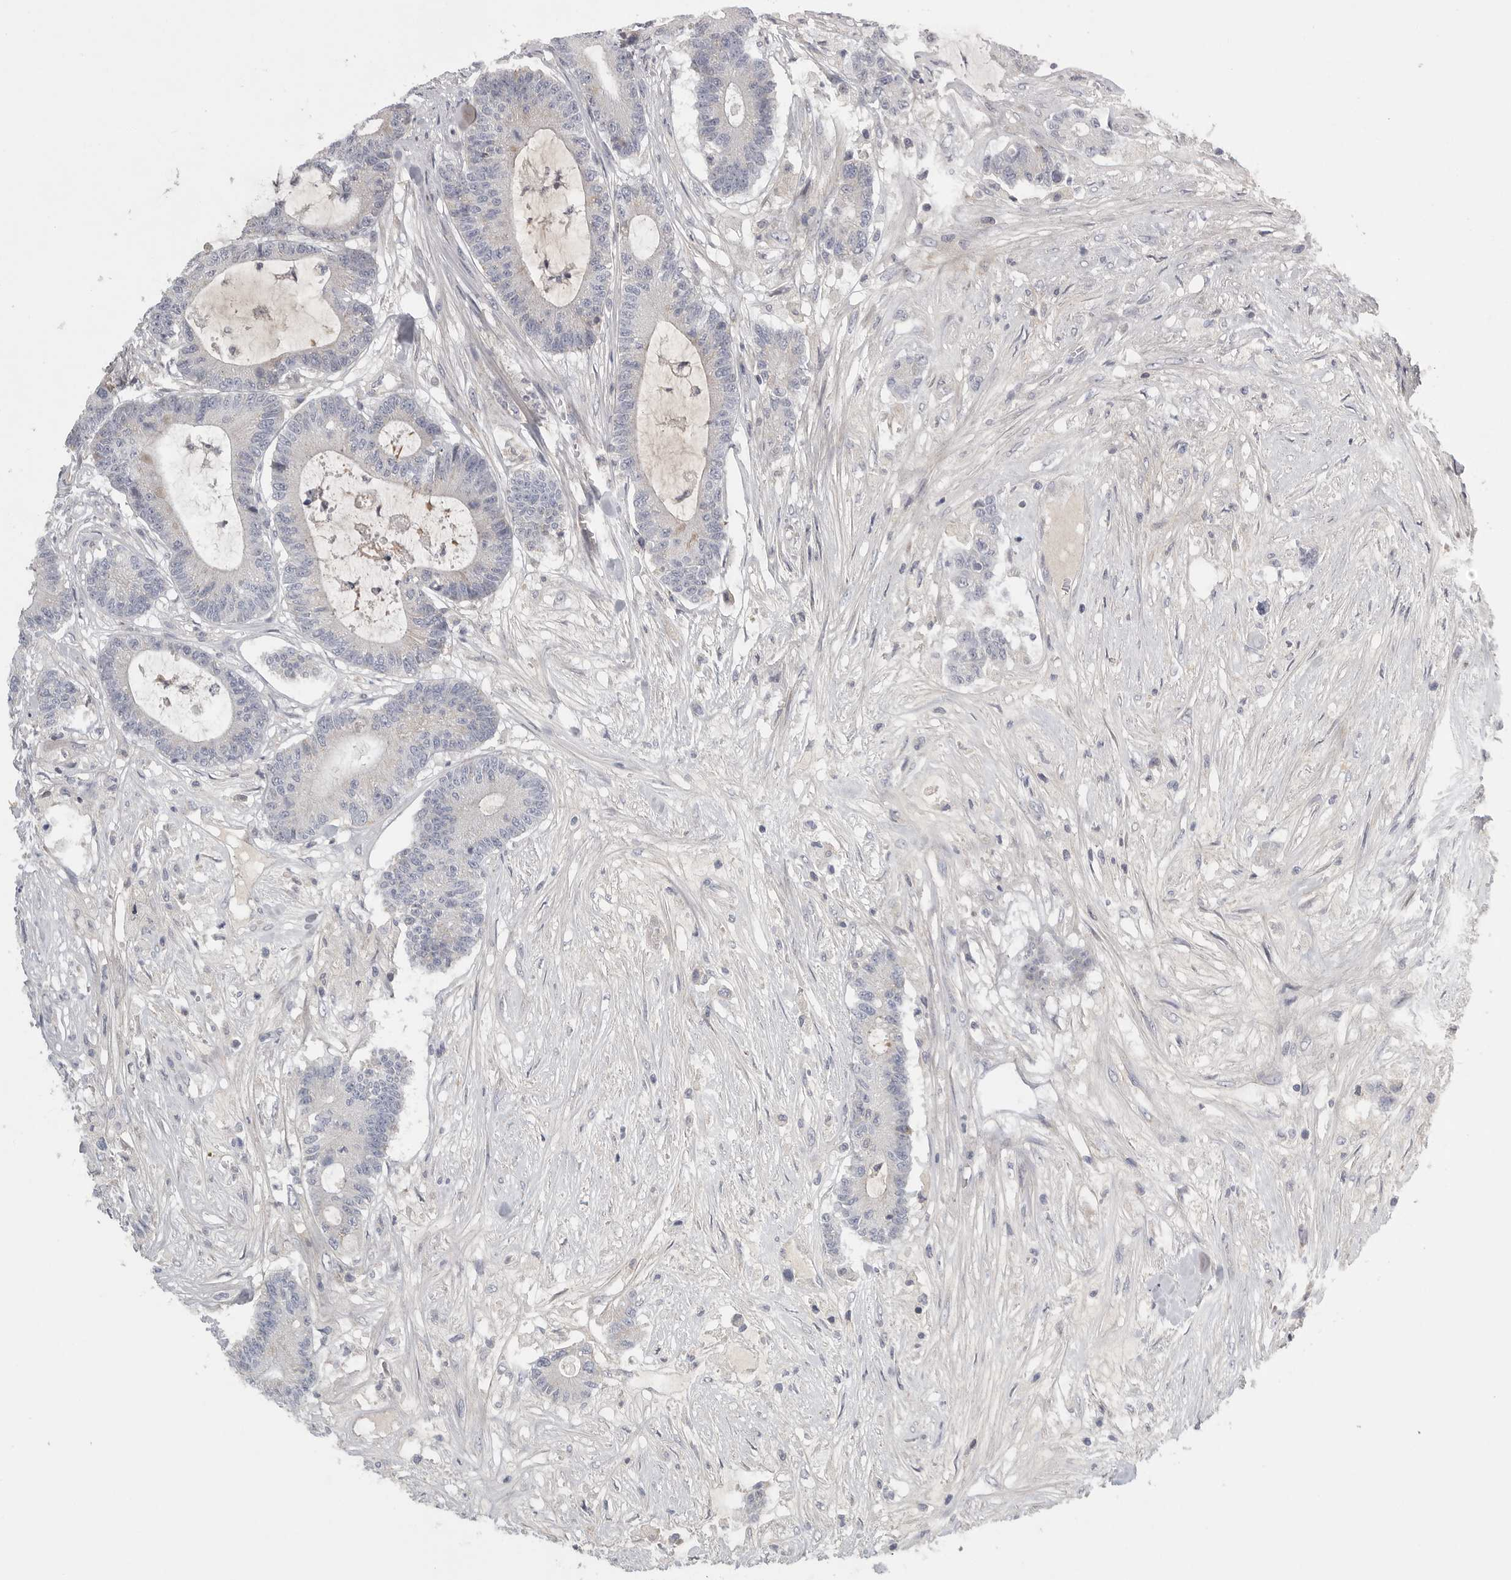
{"staining": {"intensity": "negative", "quantity": "none", "location": "none"}, "tissue": "colorectal cancer", "cell_type": "Tumor cells", "image_type": "cancer", "snomed": [{"axis": "morphology", "description": "Adenocarcinoma, NOS"}, {"axis": "topography", "description": "Colon"}], "caption": "IHC histopathology image of neoplastic tissue: human adenocarcinoma (colorectal) stained with DAB demonstrates no significant protein staining in tumor cells. (Stains: DAB (3,3'-diaminobenzidine) IHC with hematoxylin counter stain, Microscopy: brightfield microscopy at high magnification).", "gene": "SDC3", "patient": {"sex": "female", "age": 84}}